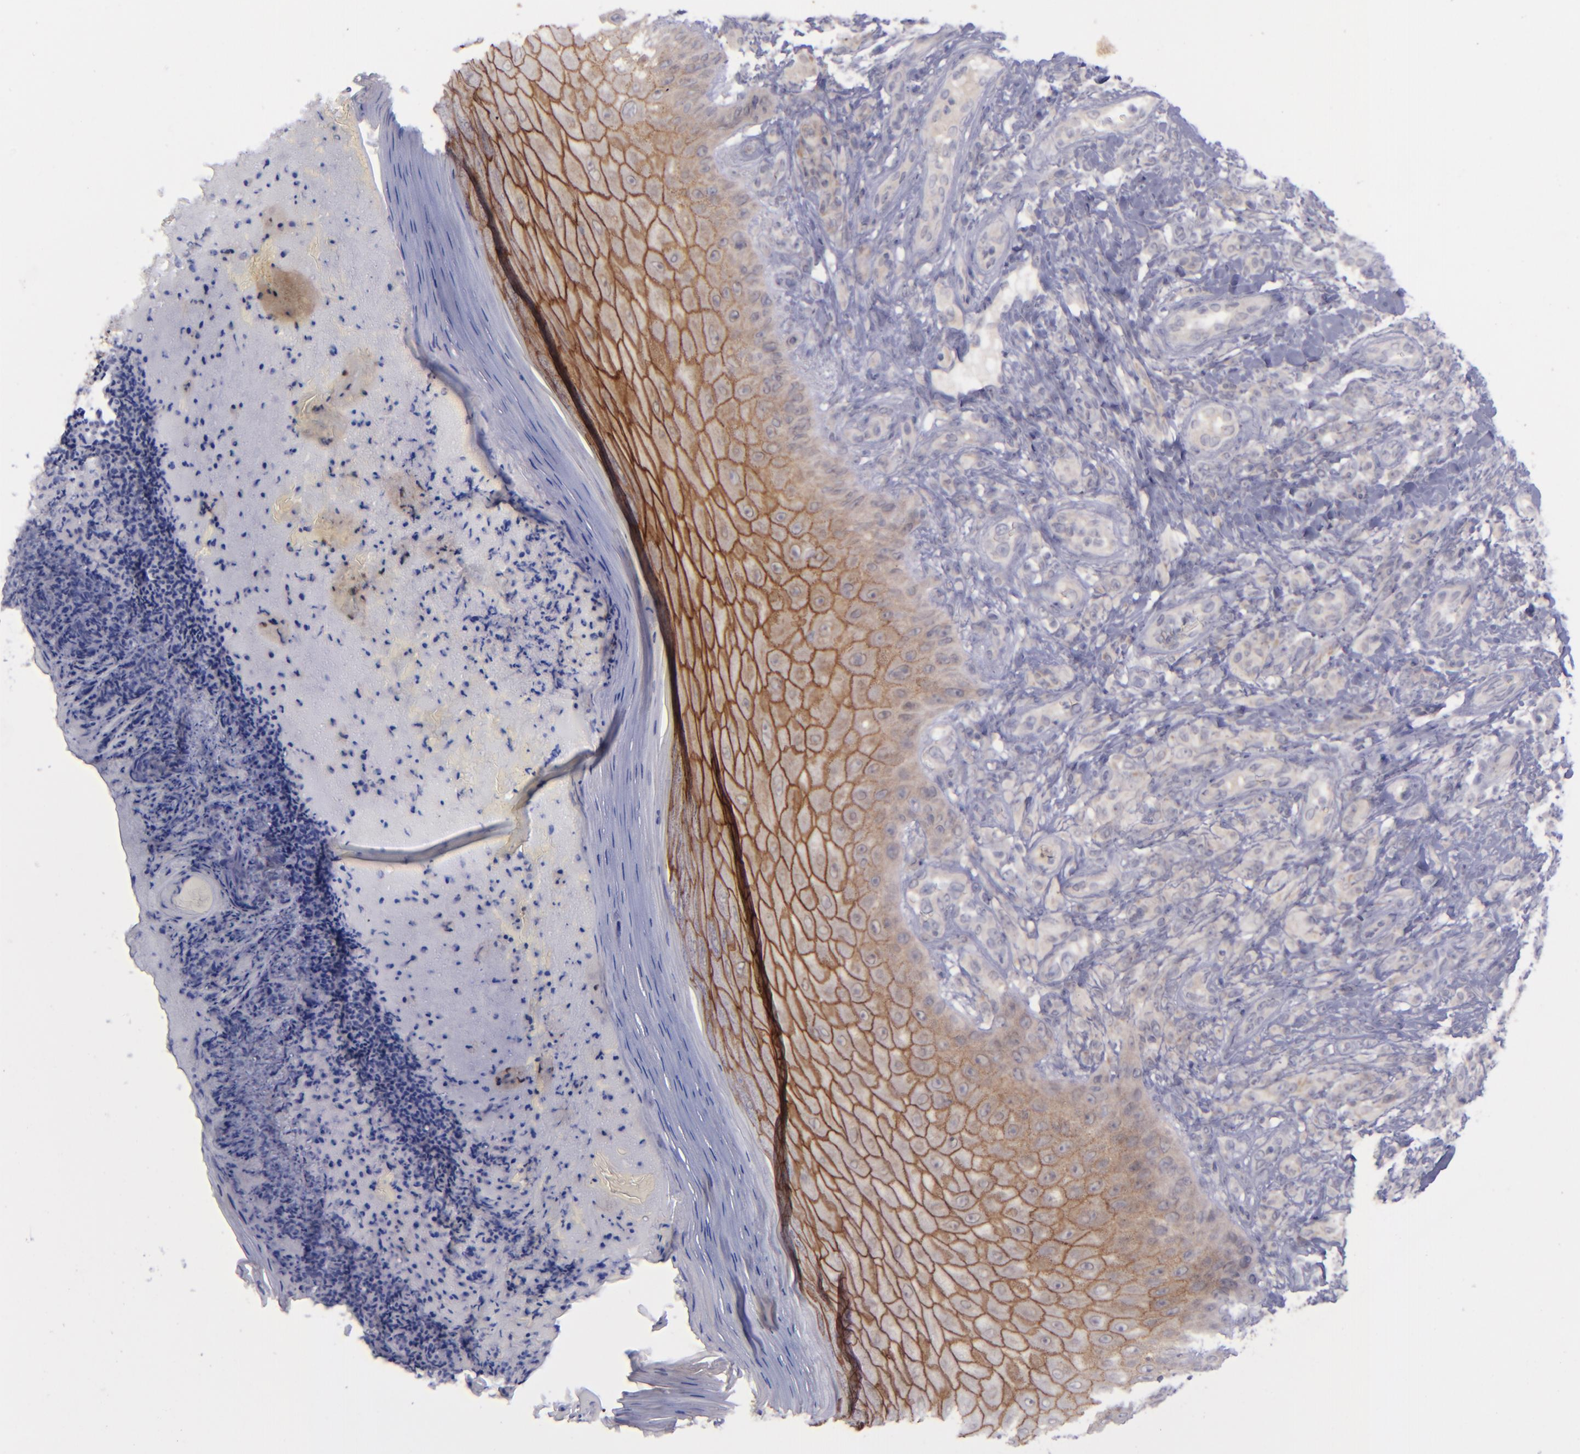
{"staining": {"intensity": "negative", "quantity": "none", "location": "none"}, "tissue": "melanoma", "cell_type": "Tumor cells", "image_type": "cancer", "snomed": [{"axis": "morphology", "description": "Malignant melanoma, NOS"}, {"axis": "topography", "description": "Skin"}], "caption": "Melanoma was stained to show a protein in brown. There is no significant positivity in tumor cells. (Stains: DAB immunohistochemistry with hematoxylin counter stain, Microscopy: brightfield microscopy at high magnification).", "gene": "EVPL", "patient": {"sex": "male", "age": 57}}